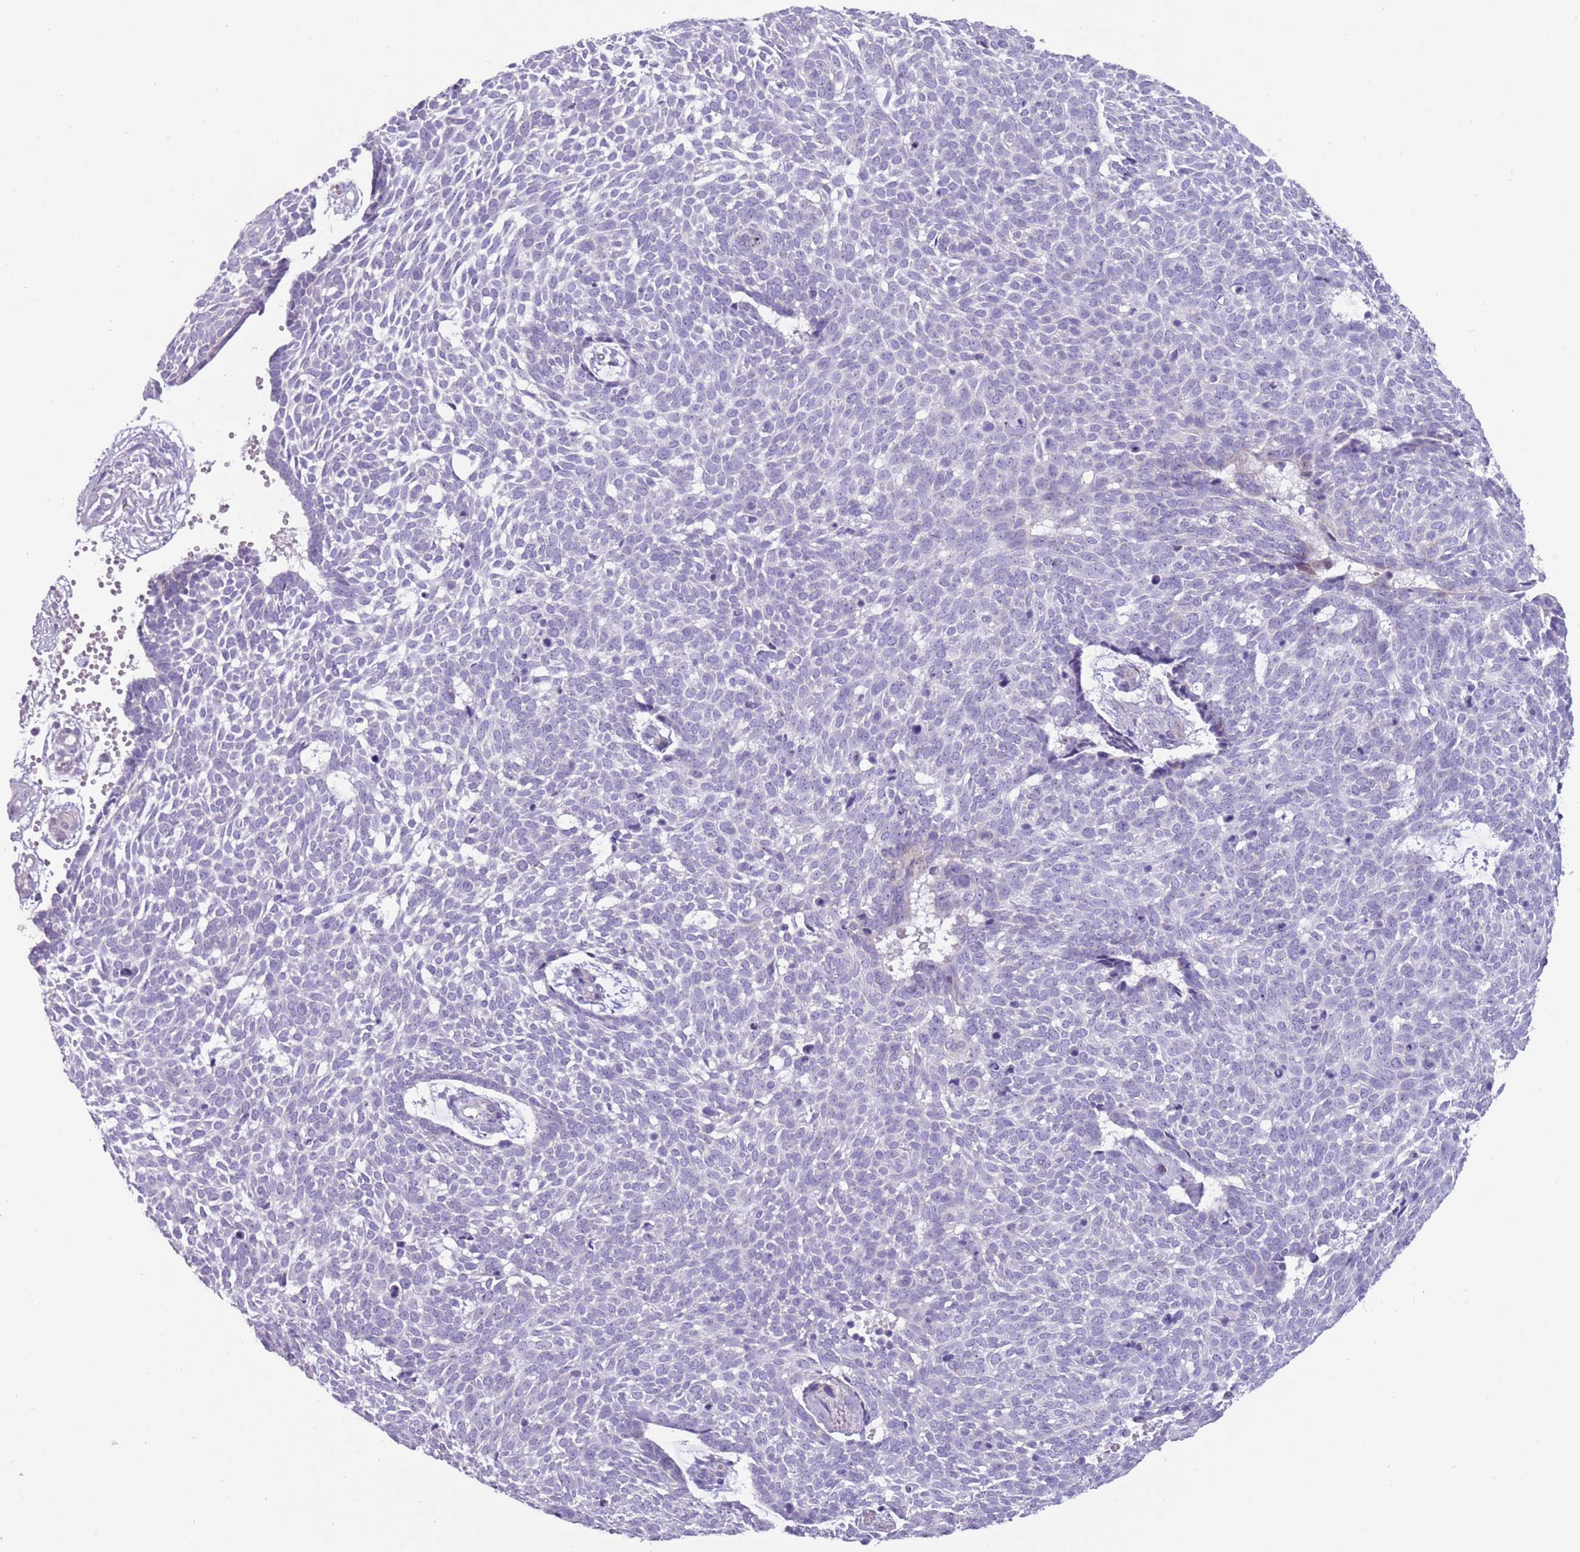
{"staining": {"intensity": "negative", "quantity": "none", "location": "none"}, "tissue": "skin cancer", "cell_type": "Tumor cells", "image_type": "cancer", "snomed": [{"axis": "morphology", "description": "Basal cell carcinoma"}, {"axis": "topography", "description": "Skin"}], "caption": "Immunohistochemistry (IHC) photomicrograph of skin basal cell carcinoma stained for a protein (brown), which exhibits no staining in tumor cells.", "gene": "NBPF6", "patient": {"sex": "male", "age": 61}}